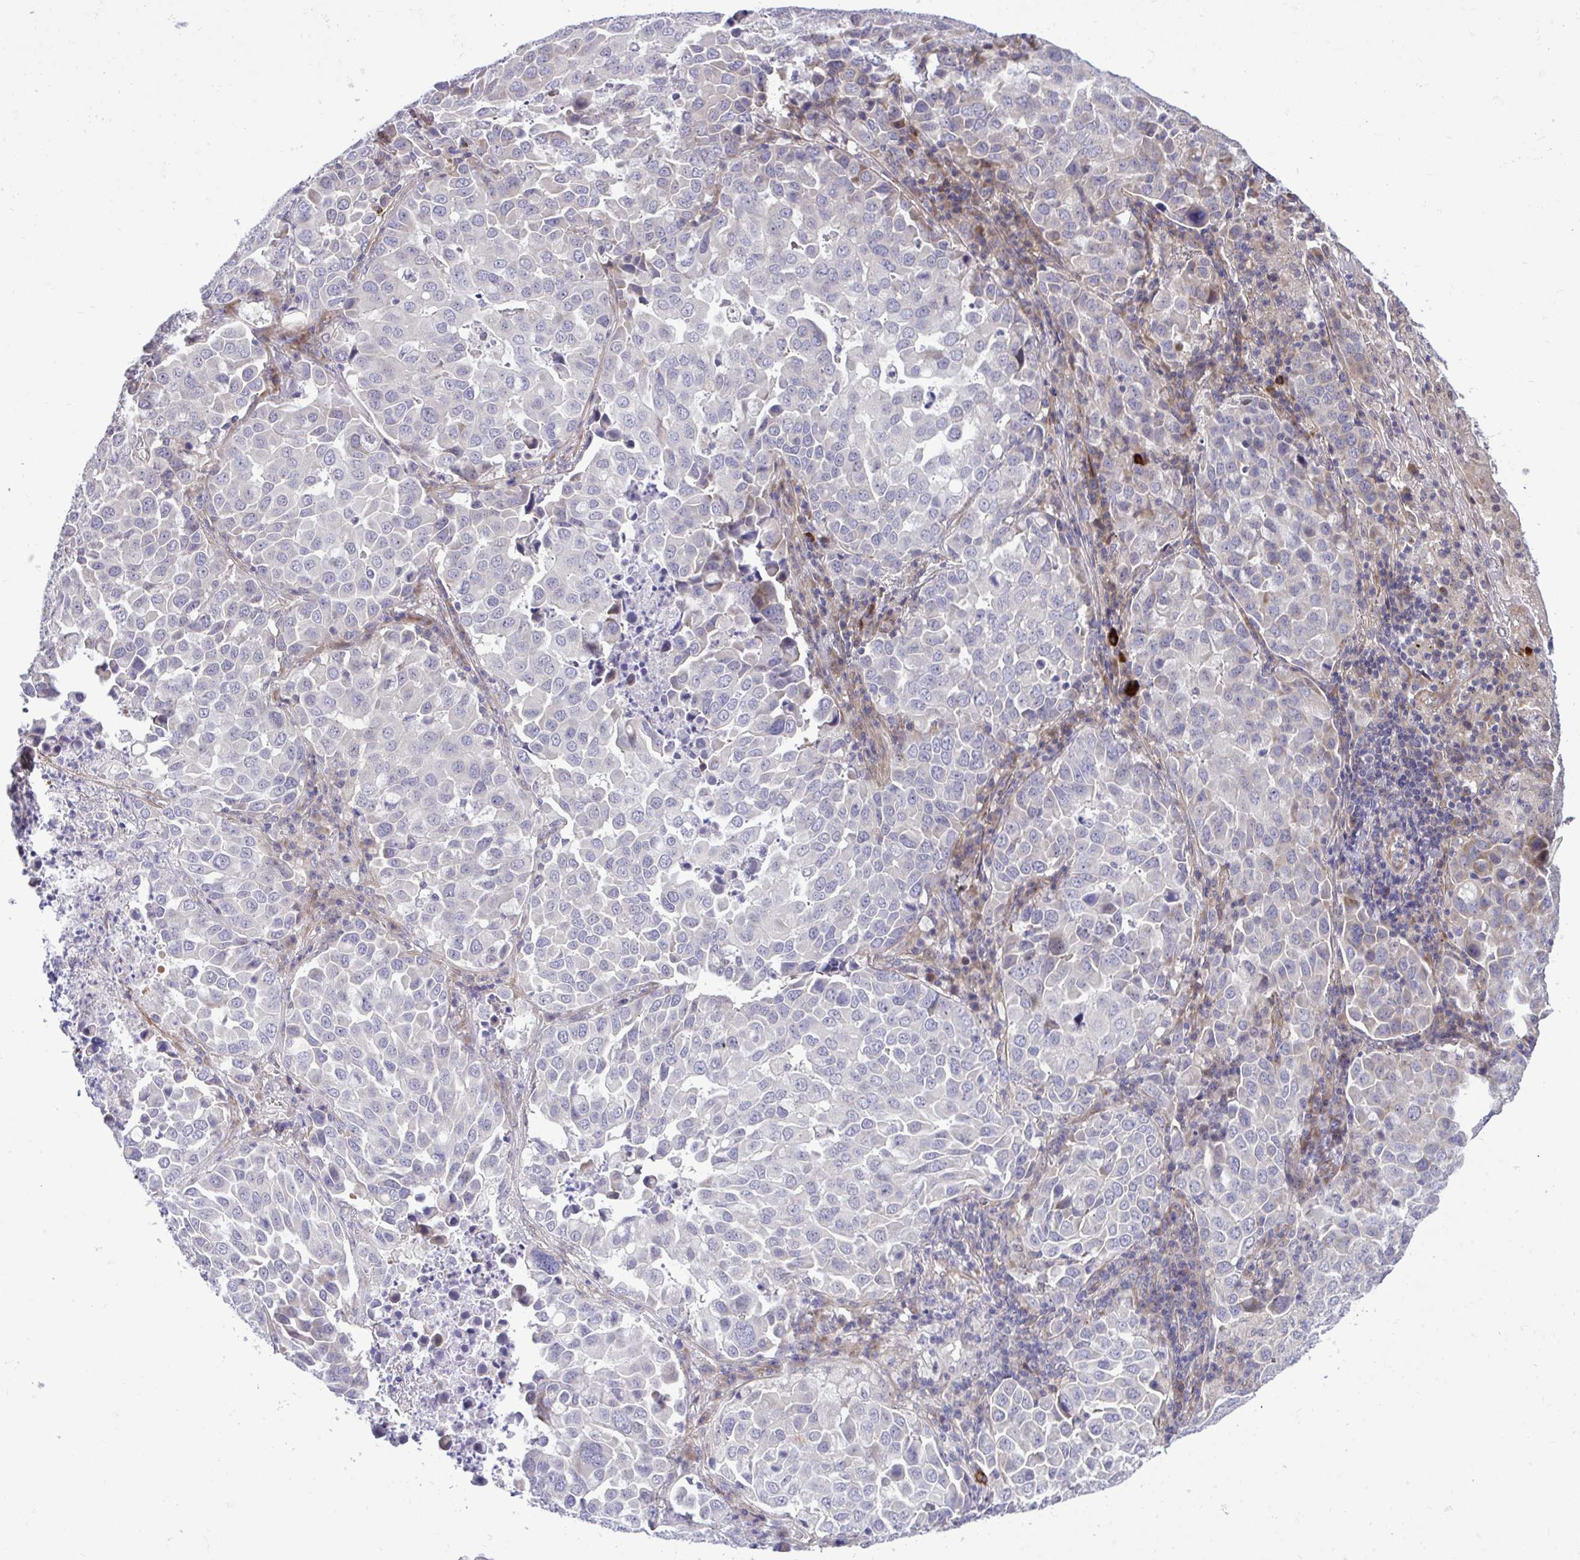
{"staining": {"intensity": "negative", "quantity": "none", "location": "none"}, "tissue": "lung cancer", "cell_type": "Tumor cells", "image_type": "cancer", "snomed": [{"axis": "morphology", "description": "Adenocarcinoma, NOS"}, {"axis": "morphology", "description": "Adenocarcinoma, metastatic, NOS"}, {"axis": "topography", "description": "Lymph node"}, {"axis": "topography", "description": "Lung"}], "caption": "DAB immunohistochemical staining of human lung metastatic adenocarcinoma displays no significant expression in tumor cells.", "gene": "HMBOX1", "patient": {"sex": "female", "age": 65}}